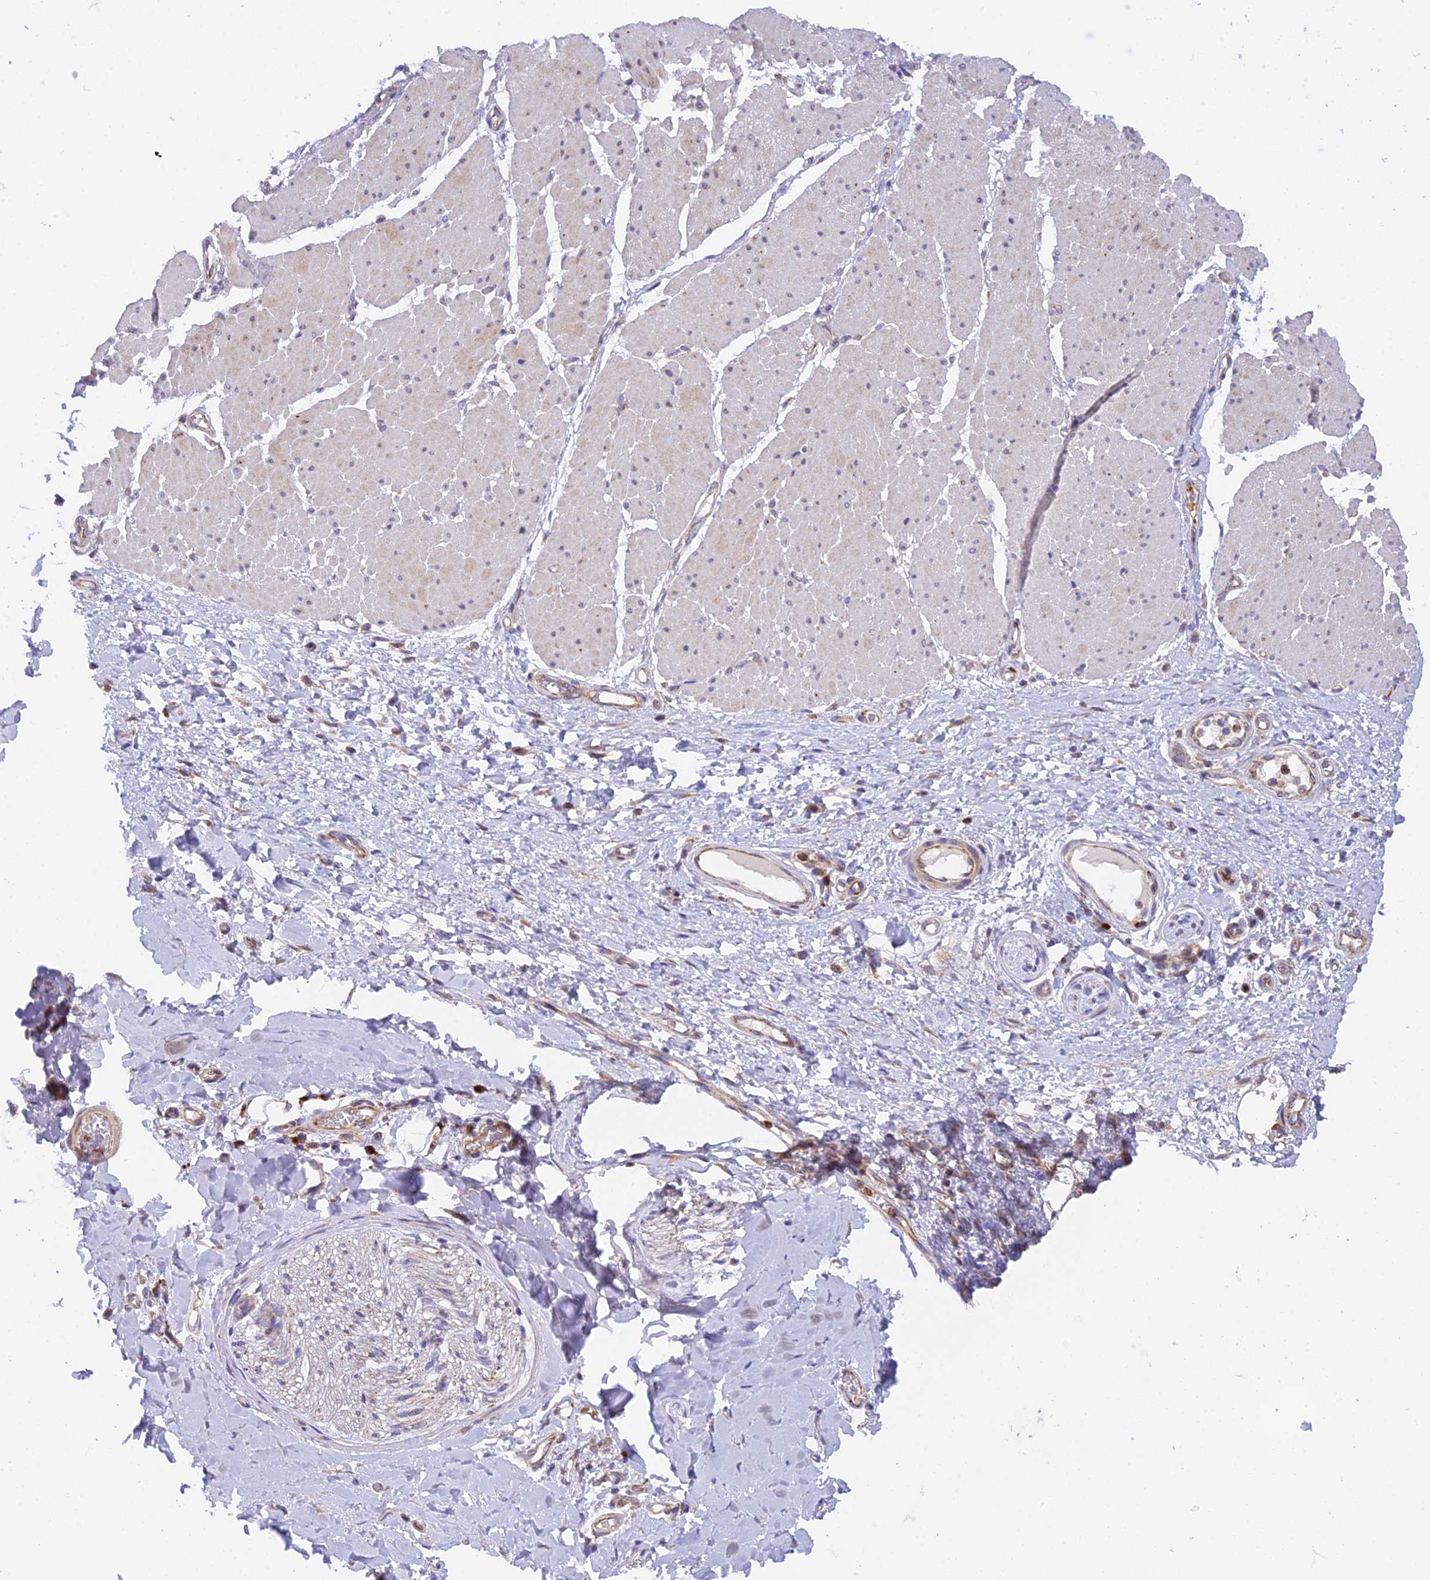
{"staining": {"intensity": "negative", "quantity": "none", "location": "none"}, "tissue": "adipose tissue", "cell_type": "Adipocytes", "image_type": "normal", "snomed": [{"axis": "morphology", "description": "Normal tissue, NOS"}, {"axis": "morphology", "description": "Adenocarcinoma, NOS"}, {"axis": "topography", "description": "Esophagus"}, {"axis": "topography", "description": "Stomach, upper"}, {"axis": "topography", "description": "Peripheral nerve tissue"}], "caption": "A histopathology image of adipose tissue stained for a protein exhibits no brown staining in adipocytes.", "gene": "CLCN7", "patient": {"sex": "male", "age": 62}}